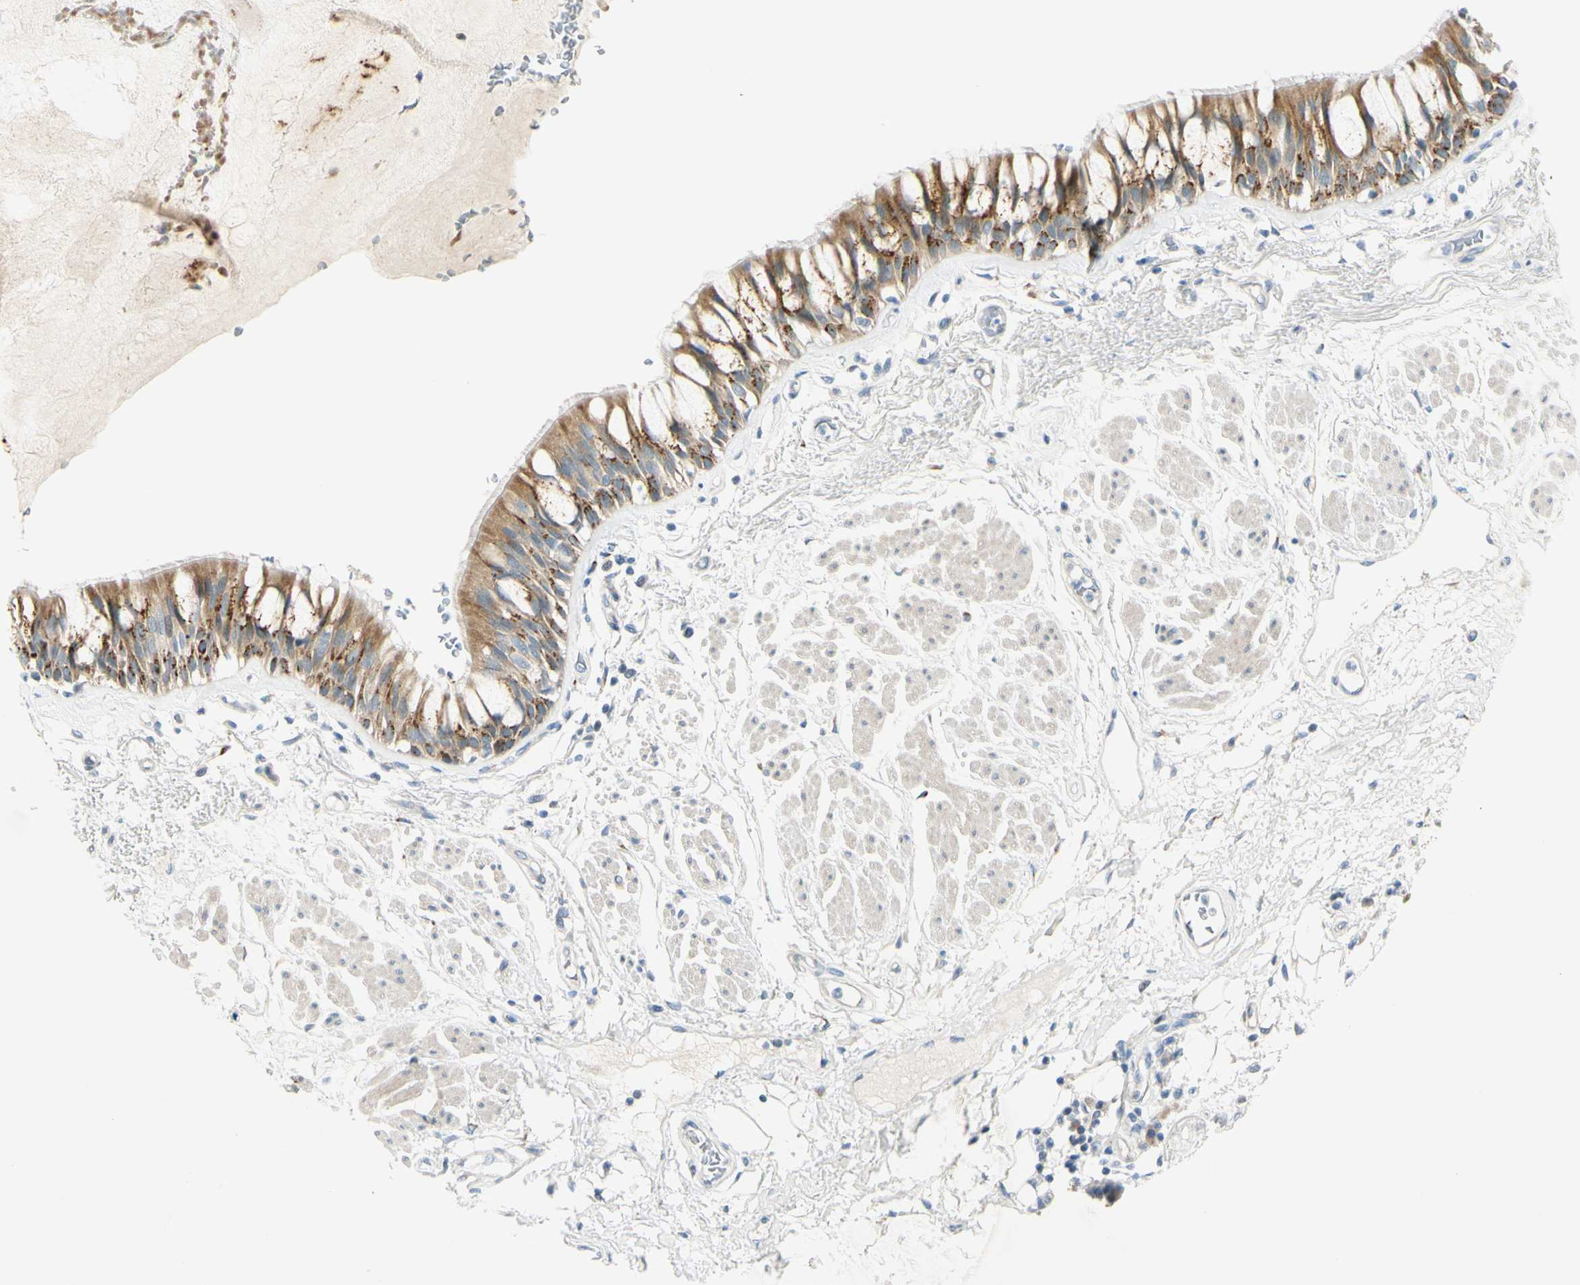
{"staining": {"intensity": "moderate", "quantity": ">75%", "location": "cytoplasmic/membranous"}, "tissue": "bronchus", "cell_type": "Respiratory epithelial cells", "image_type": "normal", "snomed": [{"axis": "morphology", "description": "Normal tissue, NOS"}, {"axis": "topography", "description": "Bronchus"}], "caption": "Protein expression analysis of benign human bronchus reveals moderate cytoplasmic/membranous expression in about >75% of respiratory epithelial cells.", "gene": "GALNT5", "patient": {"sex": "male", "age": 66}}